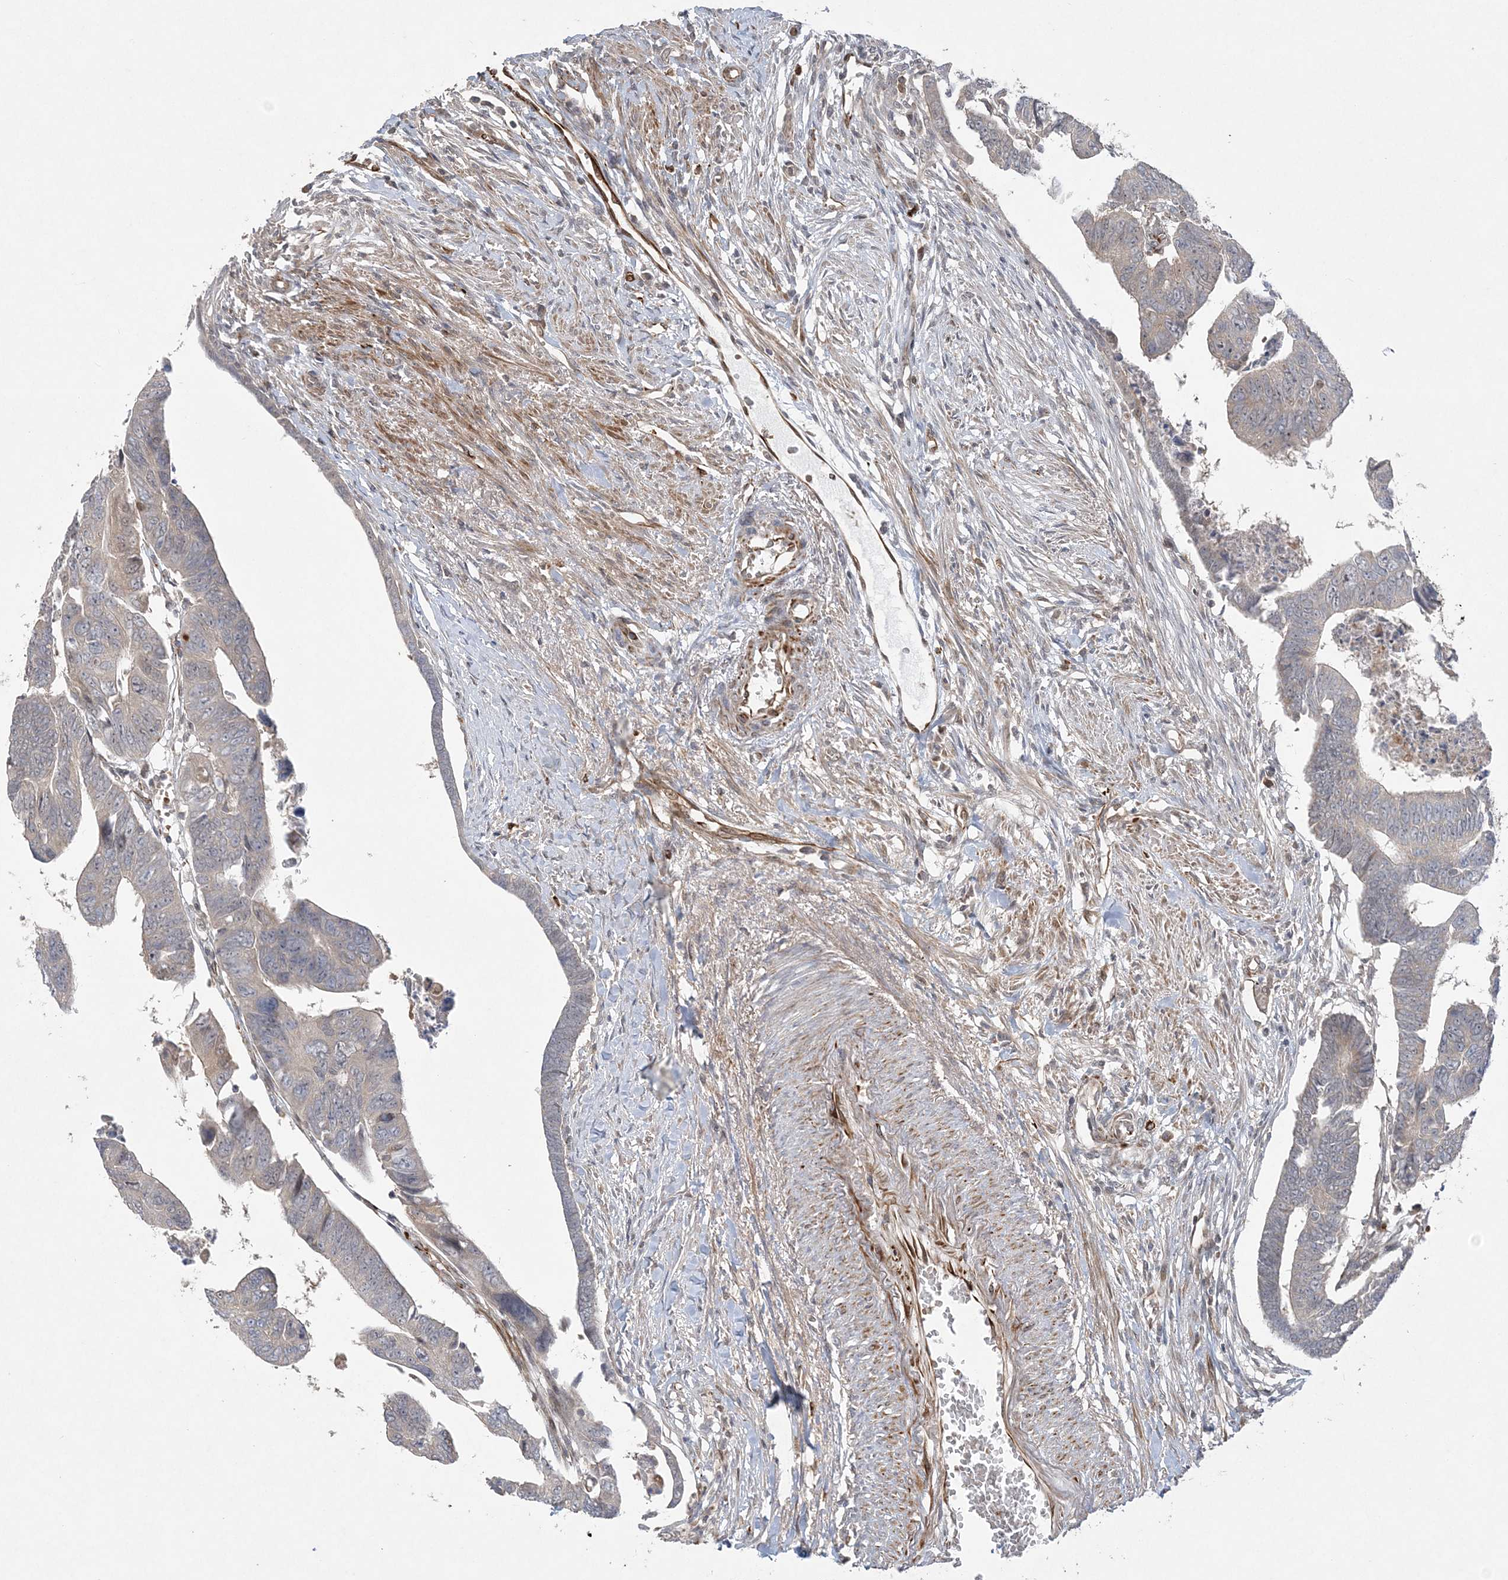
{"staining": {"intensity": "weak", "quantity": "25%-75%", "location": "cytoplasmic/membranous"}, "tissue": "colorectal cancer", "cell_type": "Tumor cells", "image_type": "cancer", "snomed": [{"axis": "morphology", "description": "Adenocarcinoma, NOS"}, {"axis": "topography", "description": "Rectum"}], "caption": "This micrograph displays immunohistochemistry staining of colorectal adenocarcinoma, with low weak cytoplasmic/membranous staining in approximately 25%-75% of tumor cells.", "gene": "INPP1", "patient": {"sex": "female", "age": 65}}